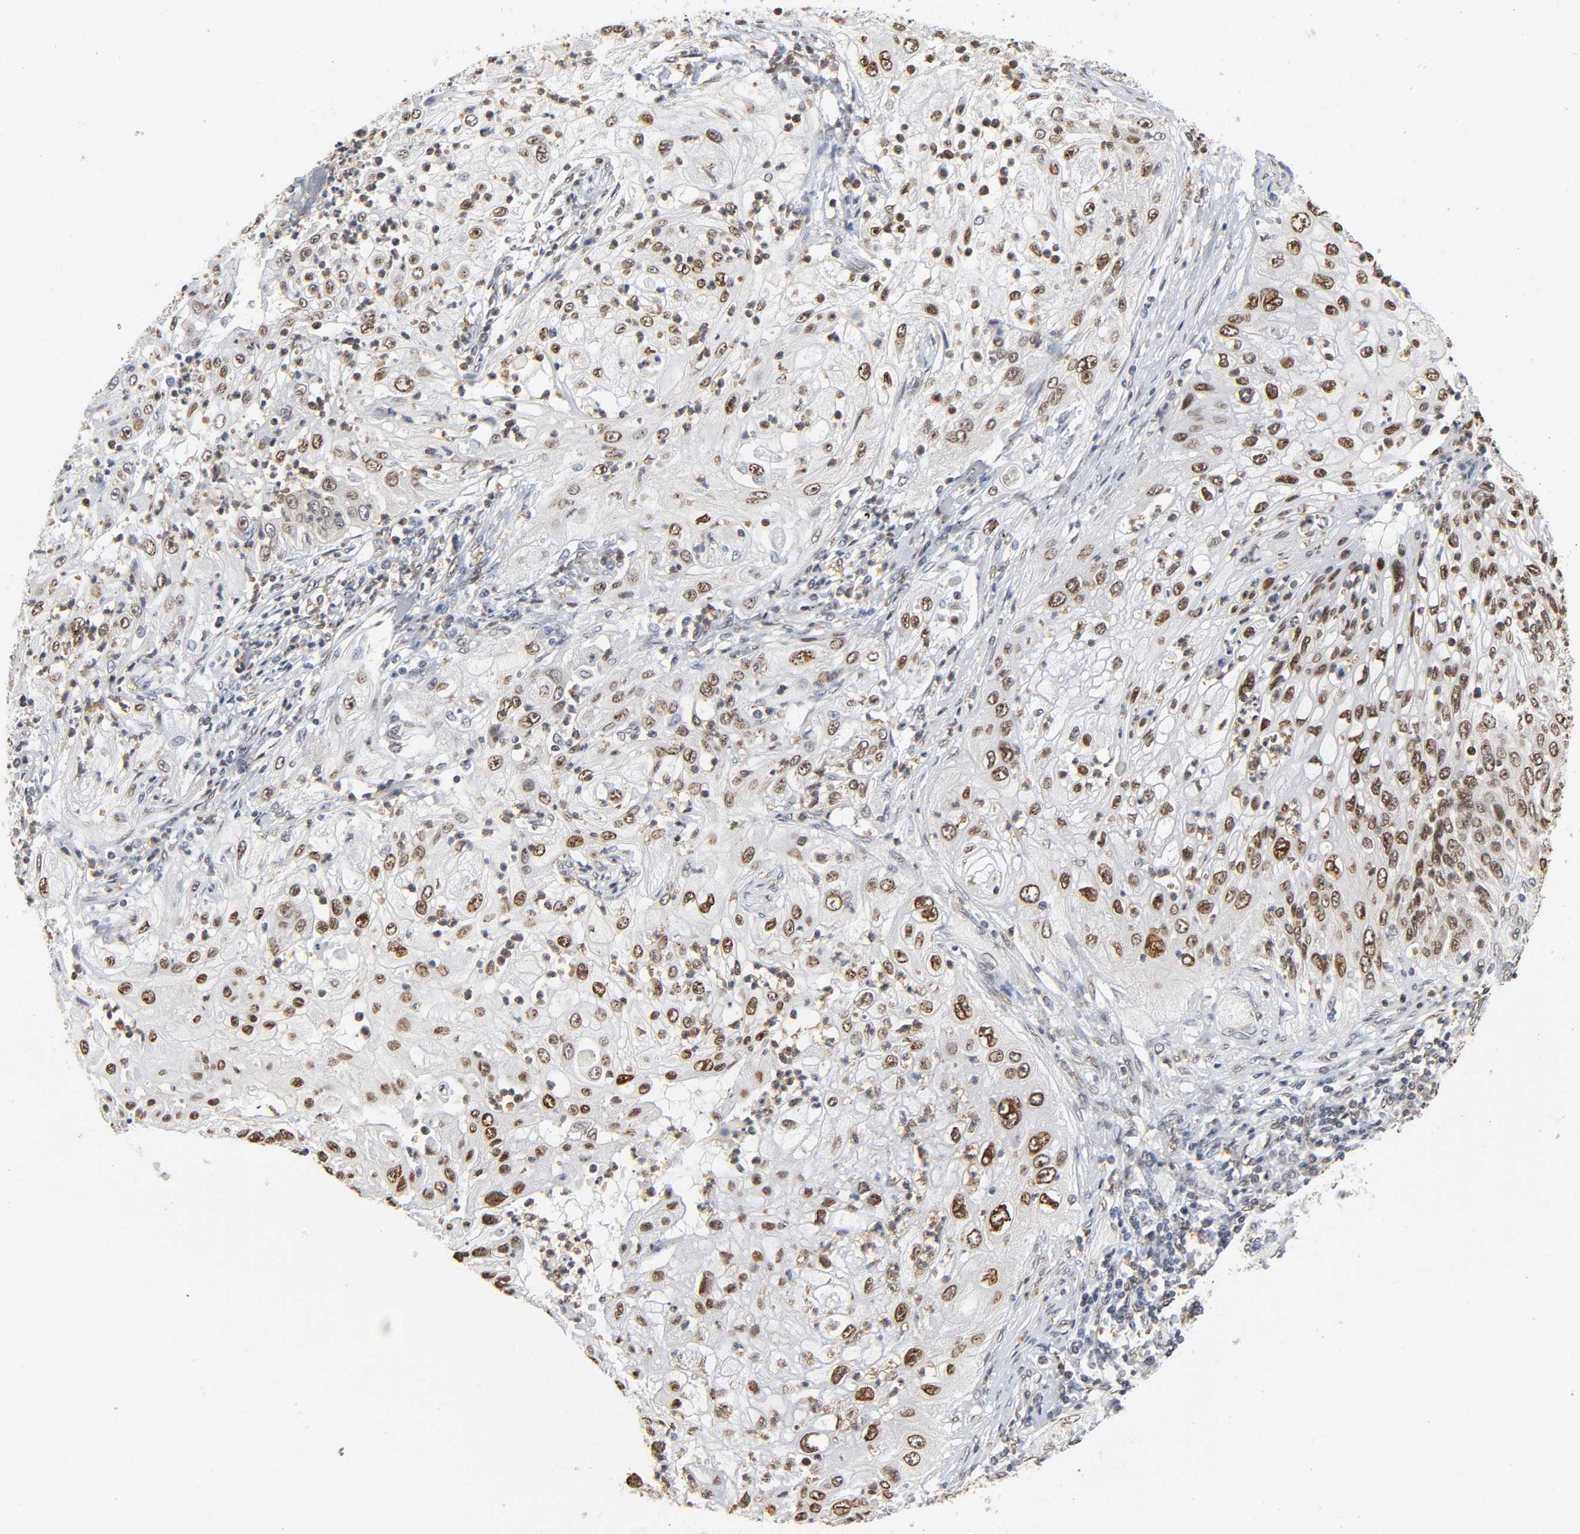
{"staining": {"intensity": "moderate", "quantity": ">75%", "location": "cytoplasmic/membranous,nuclear"}, "tissue": "lung cancer", "cell_type": "Tumor cells", "image_type": "cancer", "snomed": [{"axis": "morphology", "description": "Inflammation, NOS"}, {"axis": "morphology", "description": "Squamous cell carcinoma, NOS"}, {"axis": "topography", "description": "Lymph node"}, {"axis": "topography", "description": "Soft tissue"}, {"axis": "topography", "description": "Lung"}], "caption": "Immunohistochemical staining of squamous cell carcinoma (lung) demonstrates moderate cytoplasmic/membranous and nuclear protein expression in about >75% of tumor cells. (DAB (3,3'-diaminobenzidine) IHC, brown staining for protein, blue staining for nuclei).", "gene": "SUMO1", "patient": {"sex": "male", "age": 66}}